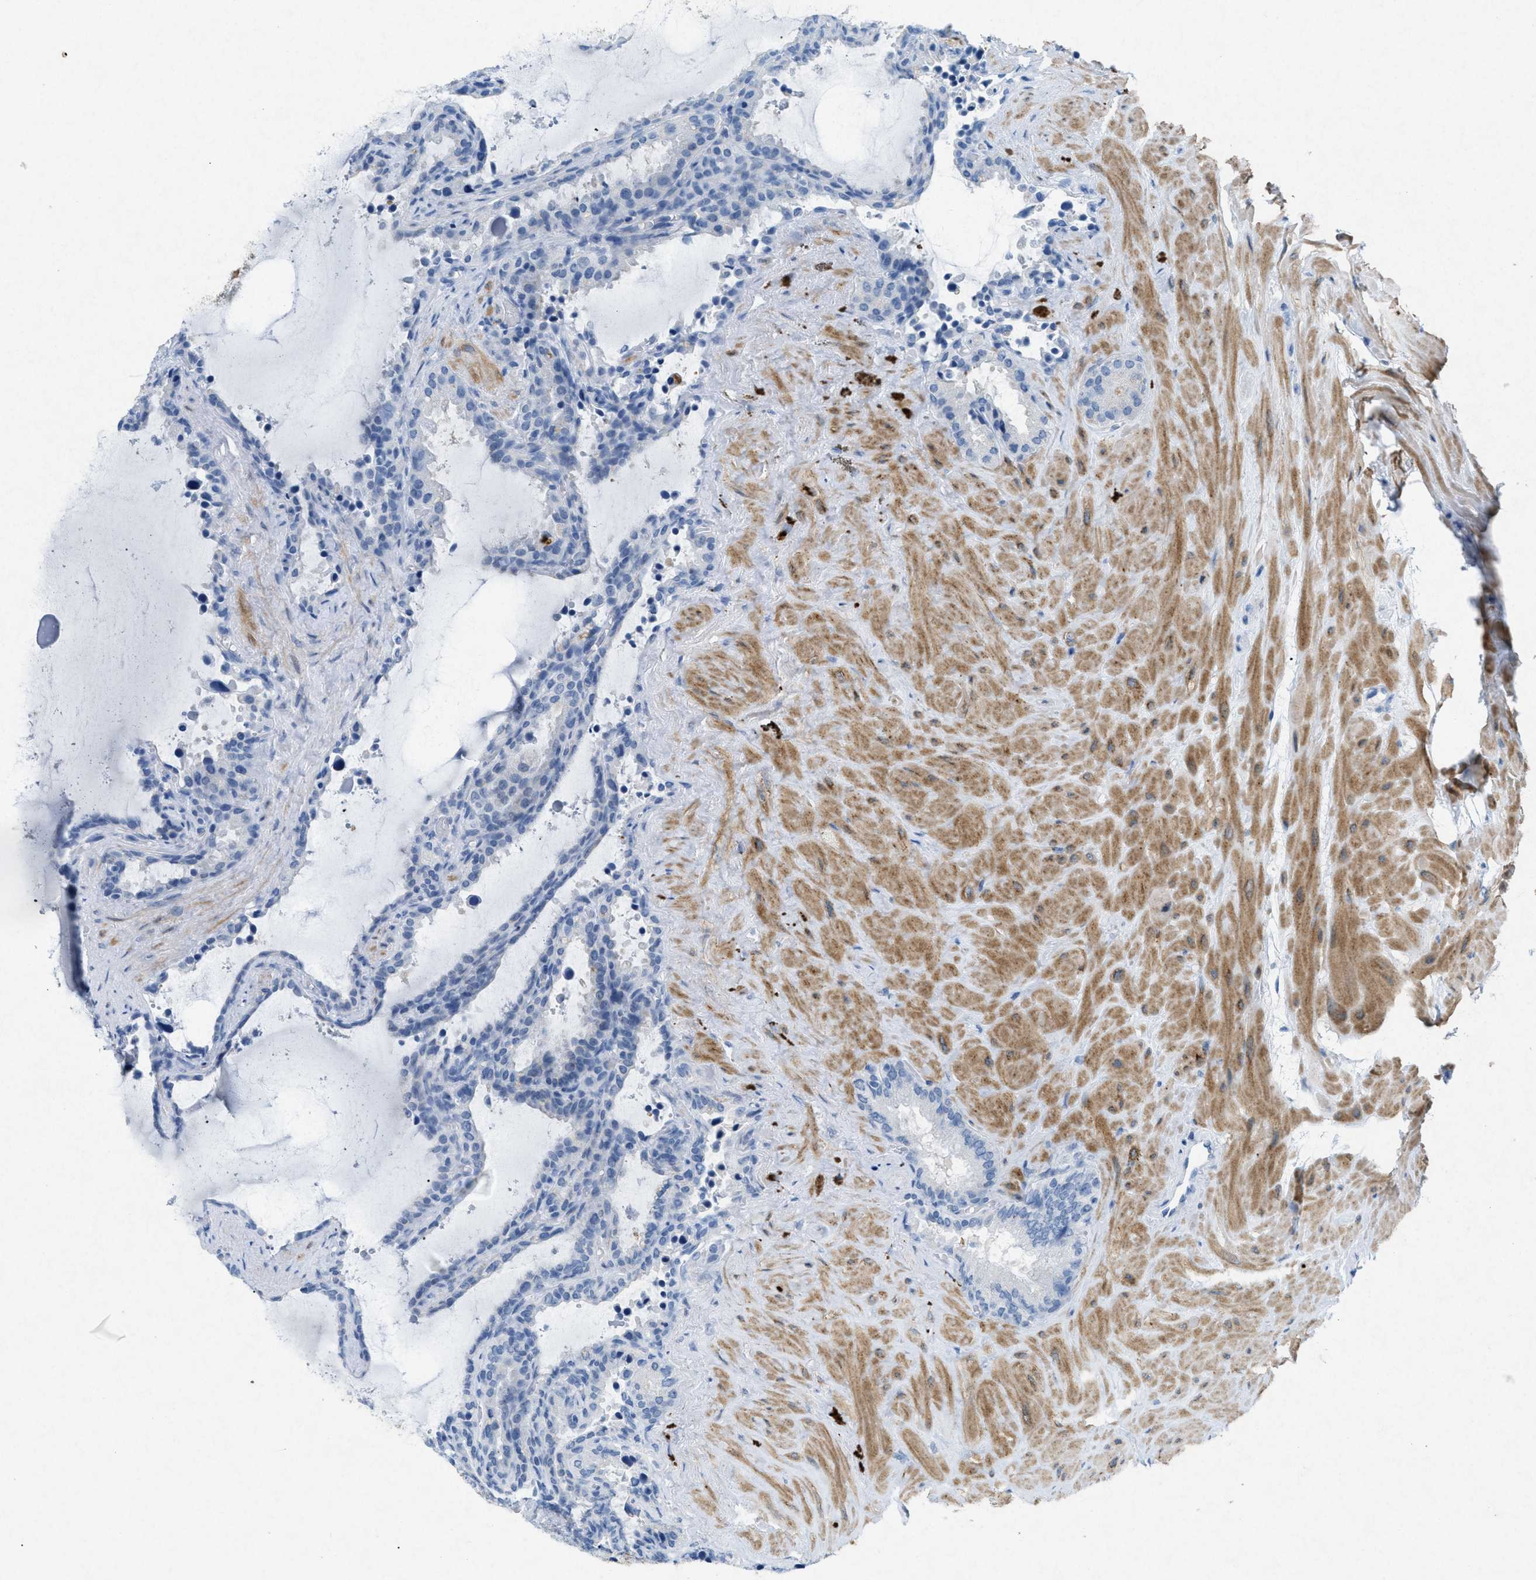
{"staining": {"intensity": "negative", "quantity": "none", "location": "none"}, "tissue": "seminal vesicle", "cell_type": "Glandular cells", "image_type": "normal", "snomed": [{"axis": "morphology", "description": "Normal tissue, NOS"}, {"axis": "topography", "description": "Seminal veicle"}], "caption": "An image of human seminal vesicle is negative for staining in glandular cells. (Brightfield microscopy of DAB (3,3'-diaminobenzidine) IHC at high magnification).", "gene": "TASOR", "patient": {"sex": "male", "age": 46}}